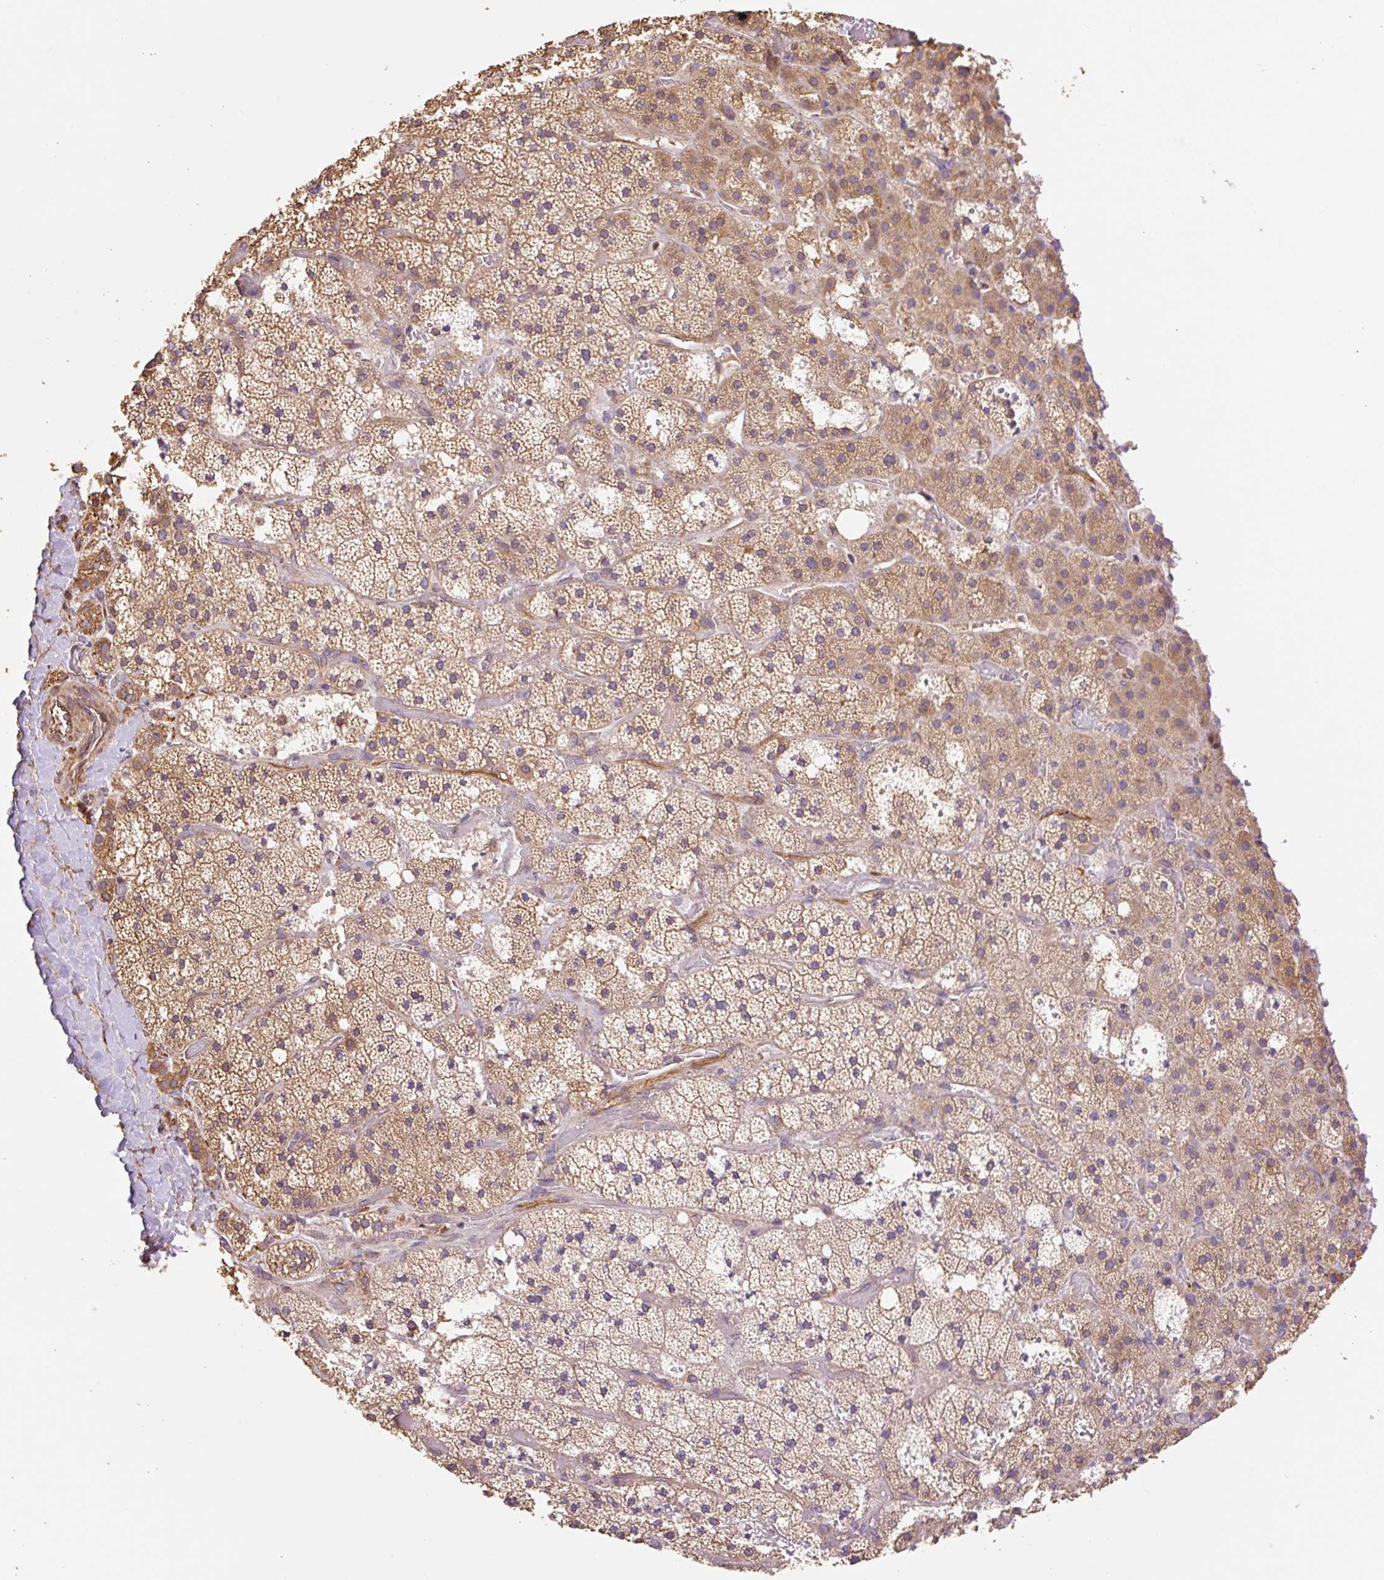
{"staining": {"intensity": "moderate", "quantity": ">75%", "location": "cytoplasmic/membranous"}, "tissue": "adrenal gland", "cell_type": "Glandular cells", "image_type": "normal", "snomed": [{"axis": "morphology", "description": "Normal tissue, NOS"}, {"axis": "topography", "description": "Adrenal gland"}], "caption": "A brown stain labels moderate cytoplasmic/membranous positivity of a protein in glandular cells of unremarkable adrenal gland.", "gene": "DESI1", "patient": {"sex": "male", "age": 53}}